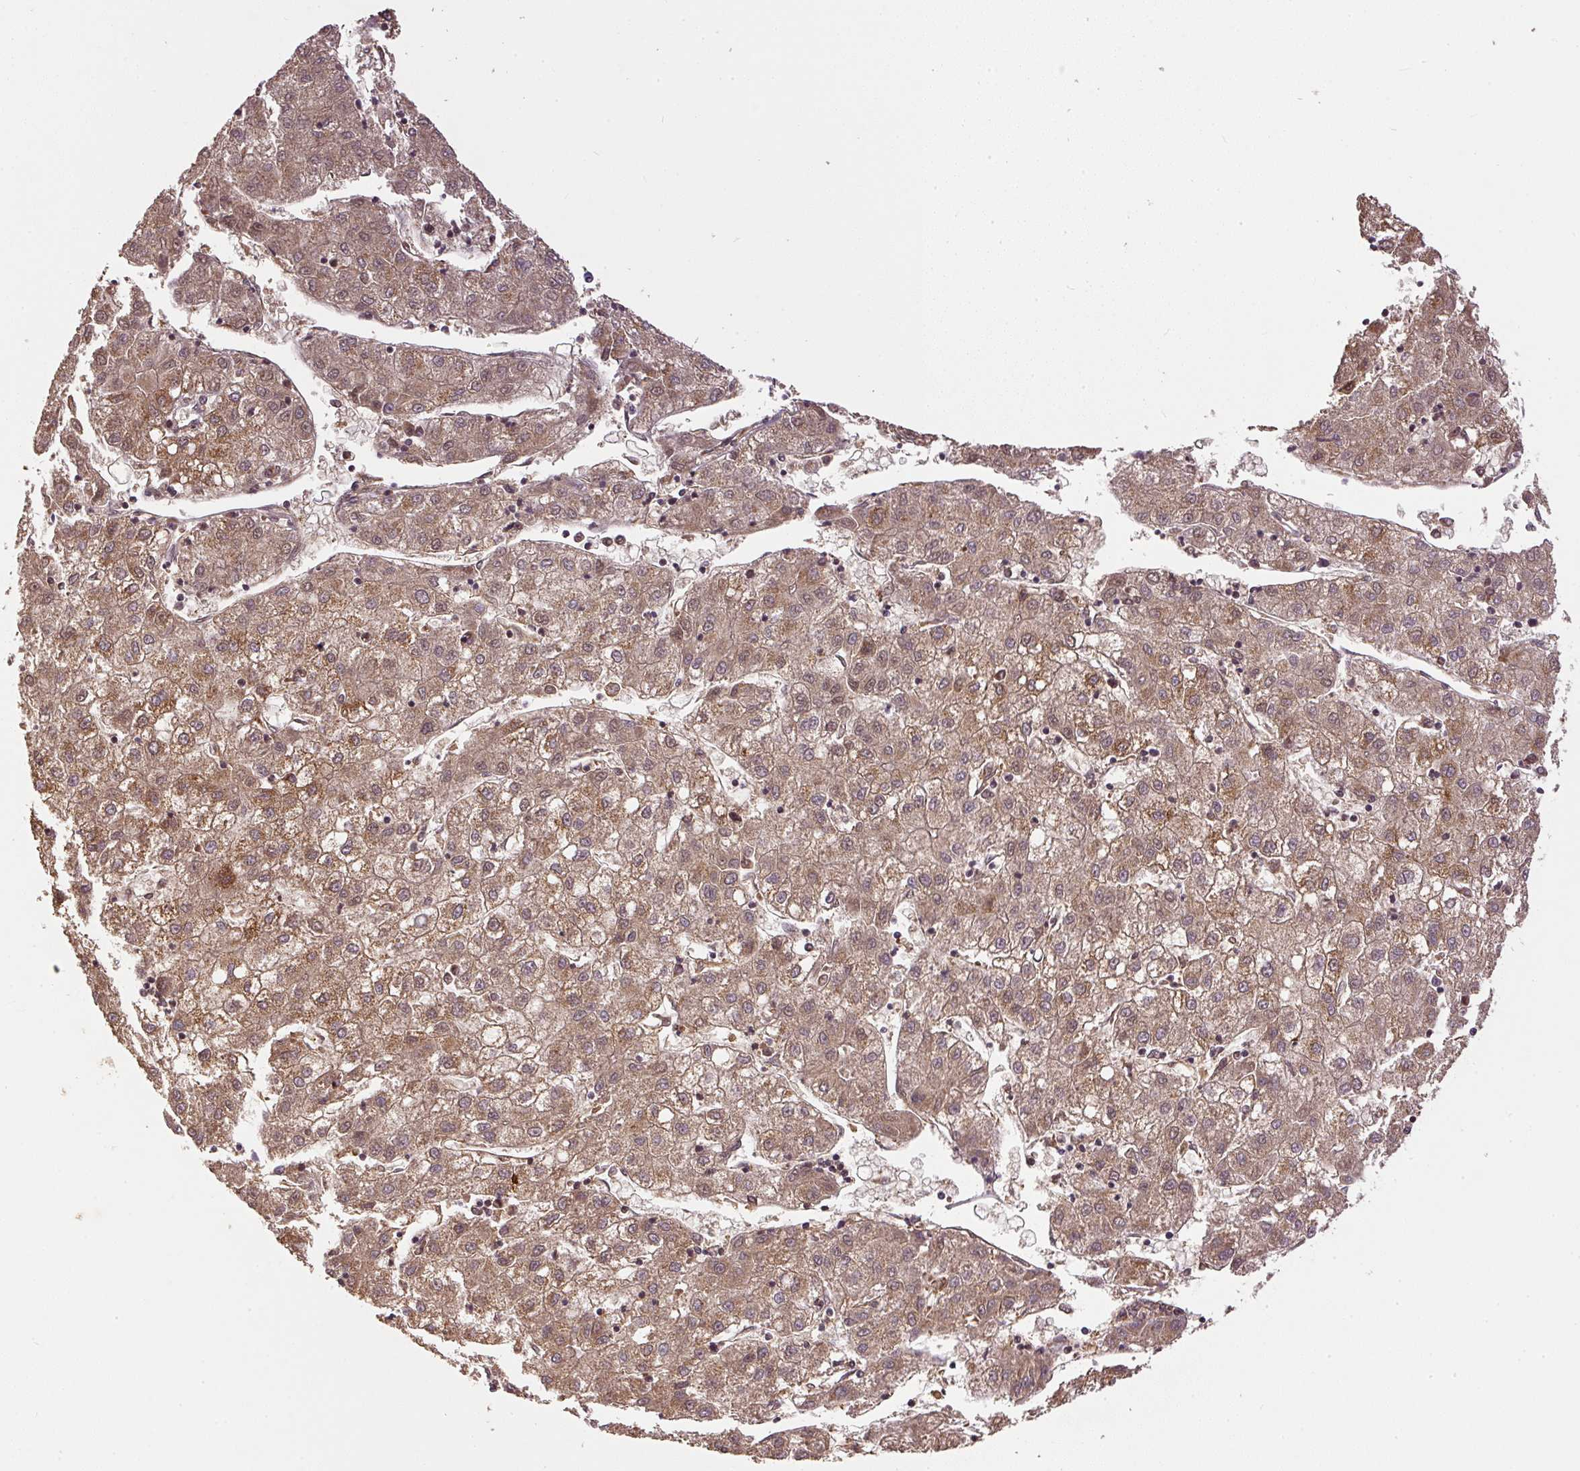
{"staining": {"intensity": "moderate", "quantity": ">75%", "location": "cytoplasmic/membranous"}, "tissue": "liver cancer", "cell_type": "Tumor cells", "image_type": "cancer", "snomed": [{"axis": "morphology", "description": "Carcinoma, Hepatocellular, NOS"}, {"axis": "topography", "description": "Liver"}], "caption": "A brown stain shows moderate cytoplasmic/membranous expression of a protein in human hepatocellular carcinoma (liver) tumor cells.", "gene": "DAPK1", "patient": {"sex": "male", "age": 72}}